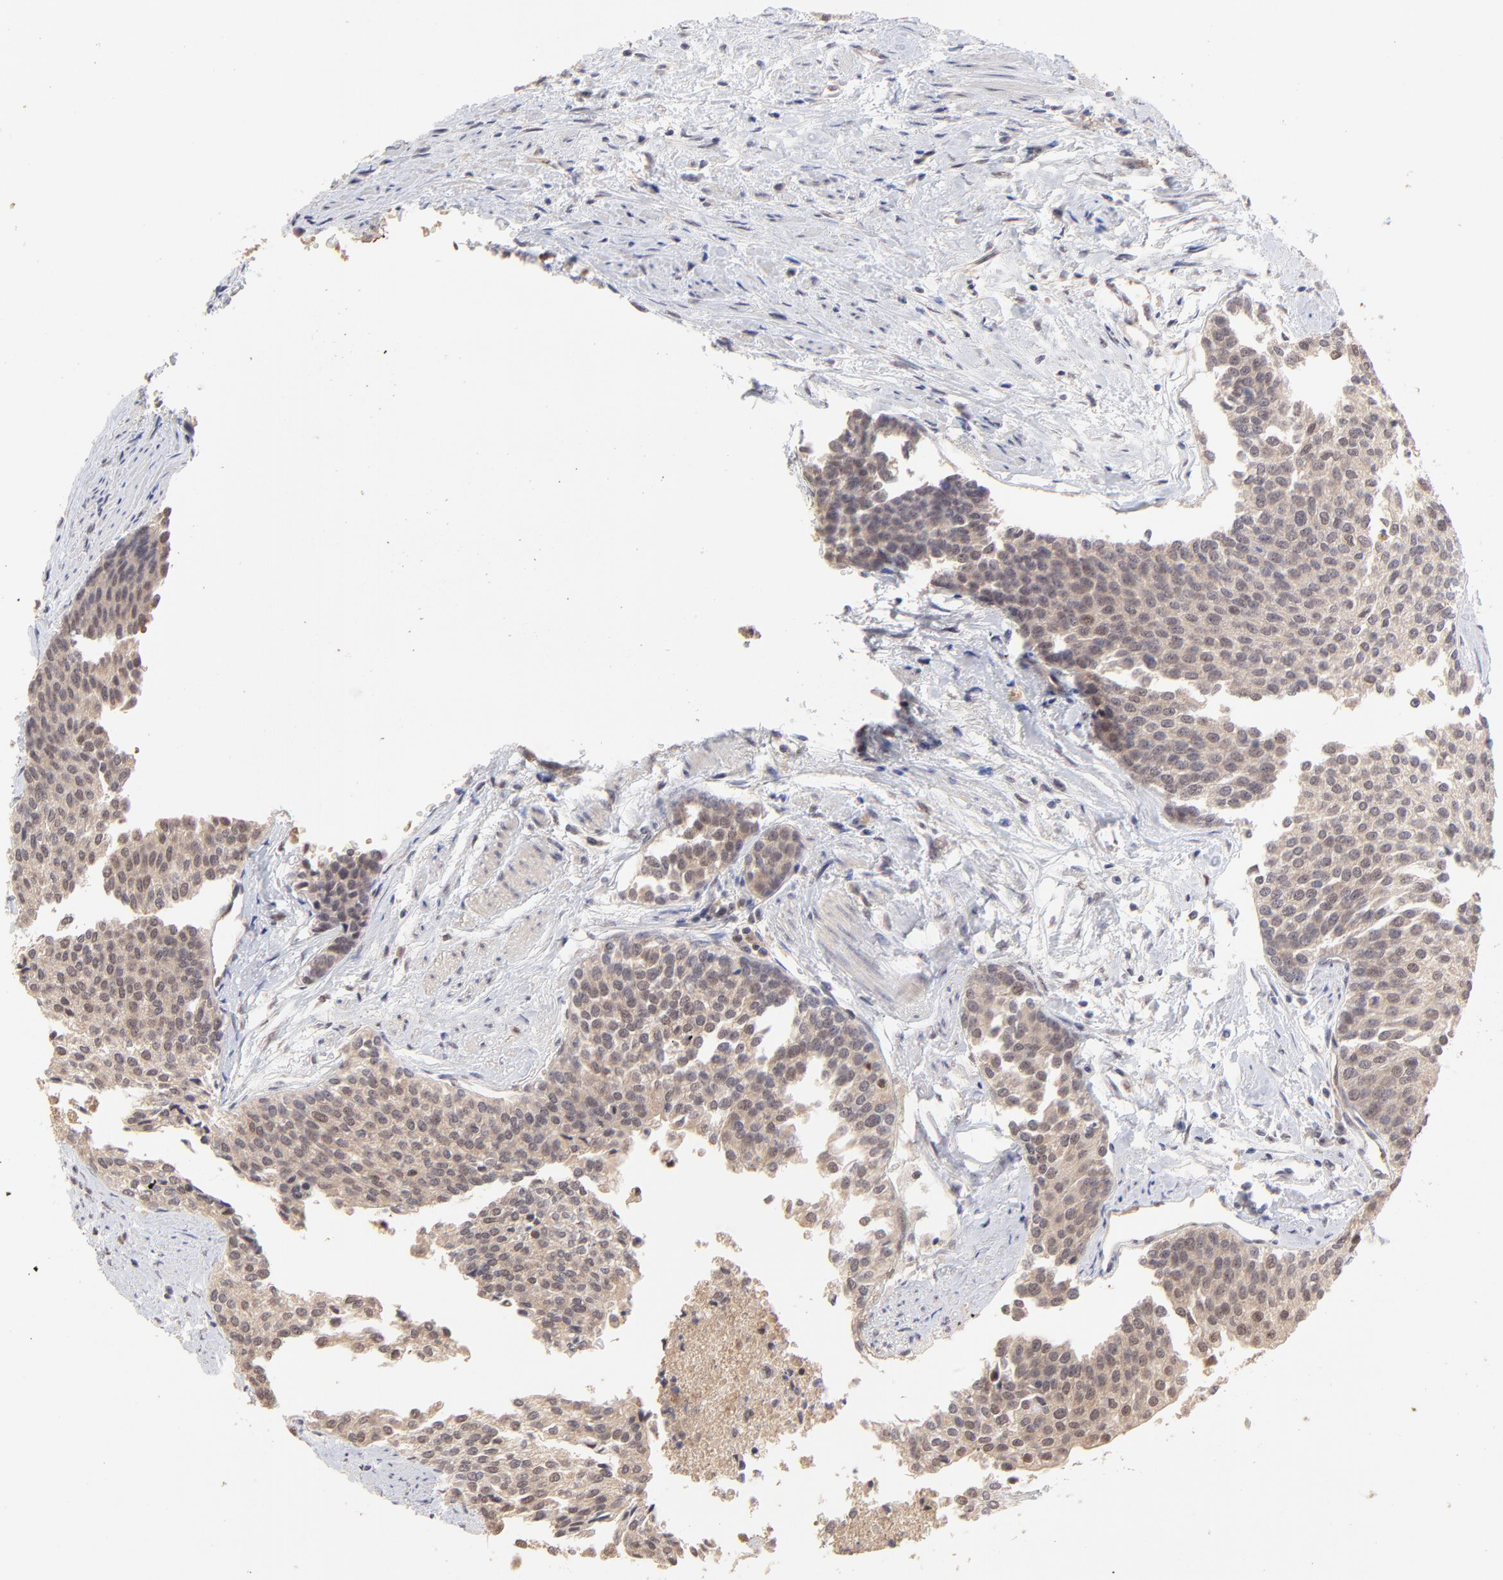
{"staining": {"intensity": "weak", "quantity": "25%-75%", "location": "cytoplasmic/membranous,nuclear"}, "tissue": "urothelial cancer", "cell_type": "Tumor cells", "image_type": "cancer", "snomed": [{"axis": "morphology", "description": "Urothelial carcinoma, Low grade"}, {"axis": "topography", "description": "Urinary bladder"}], "caption": "Immunohistochemical staining of urothelial carcinoma (low-grade) demonstrates low levels of weak cytoplasmic/membranous and nuclear protein positivity in approximately 25%-75% of tumor cells.", "gene": "PSMD14", "patient": {"sex": "female", "age": 73}}